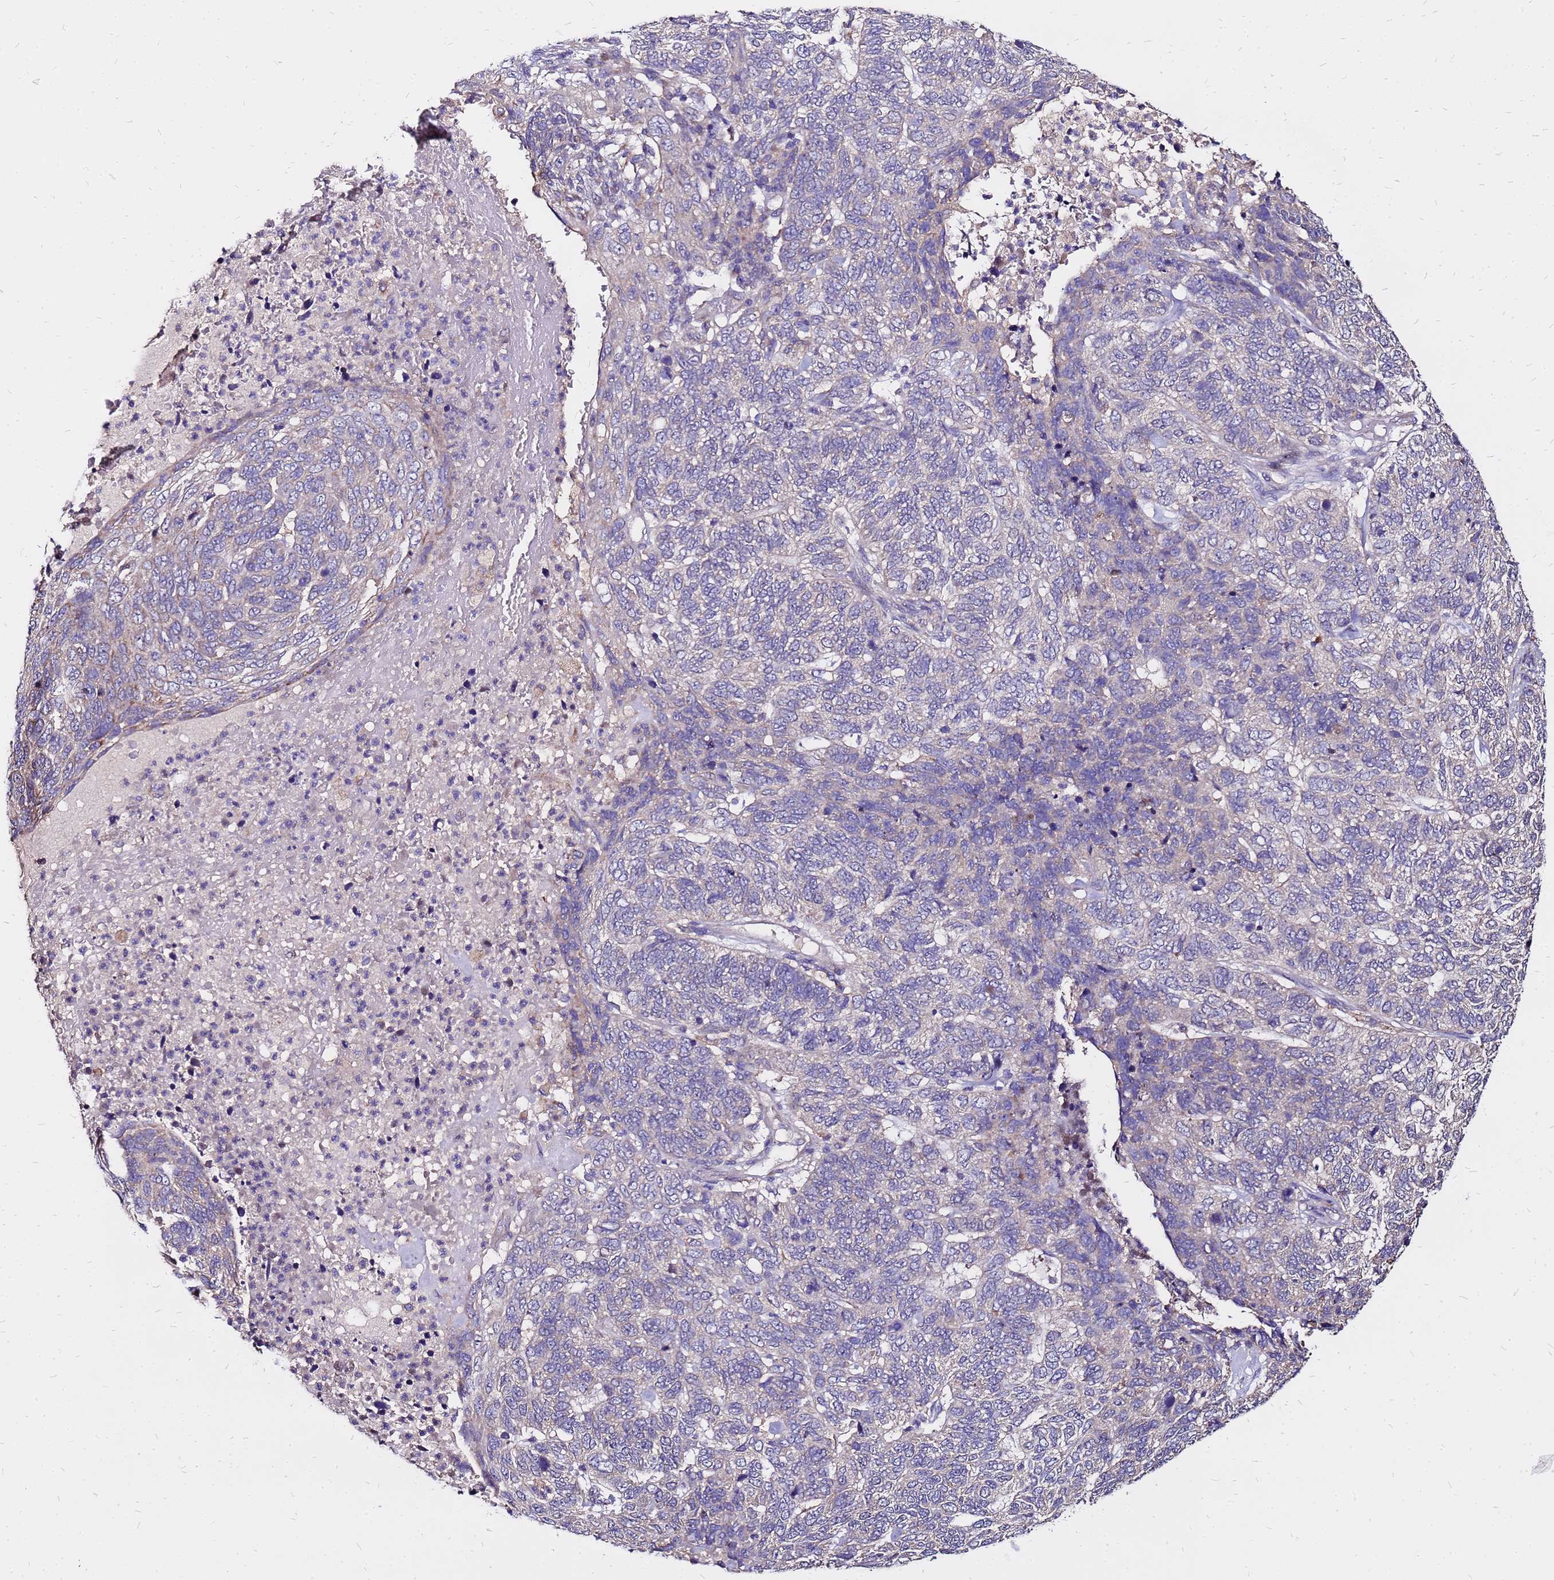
{"staining": {"intensity": "negative", "quantity": "none", "location": "none"}, "tissue": "skin cancer", "cell_type": "Tumor cells", "image_type": "cancer", "snomed": [{"axis": "morphology", "description": "Basal cell carcinoma"}, {"axis": "topography", "description": "Skin"}], "caption": "DAB immunohistochemical staining of human skin cancer (basal cell carcinoma) shows no significant expression in tumor cells.", "gene": "ARHGEF5", "patient": {"sex": "female", "age": 65}}